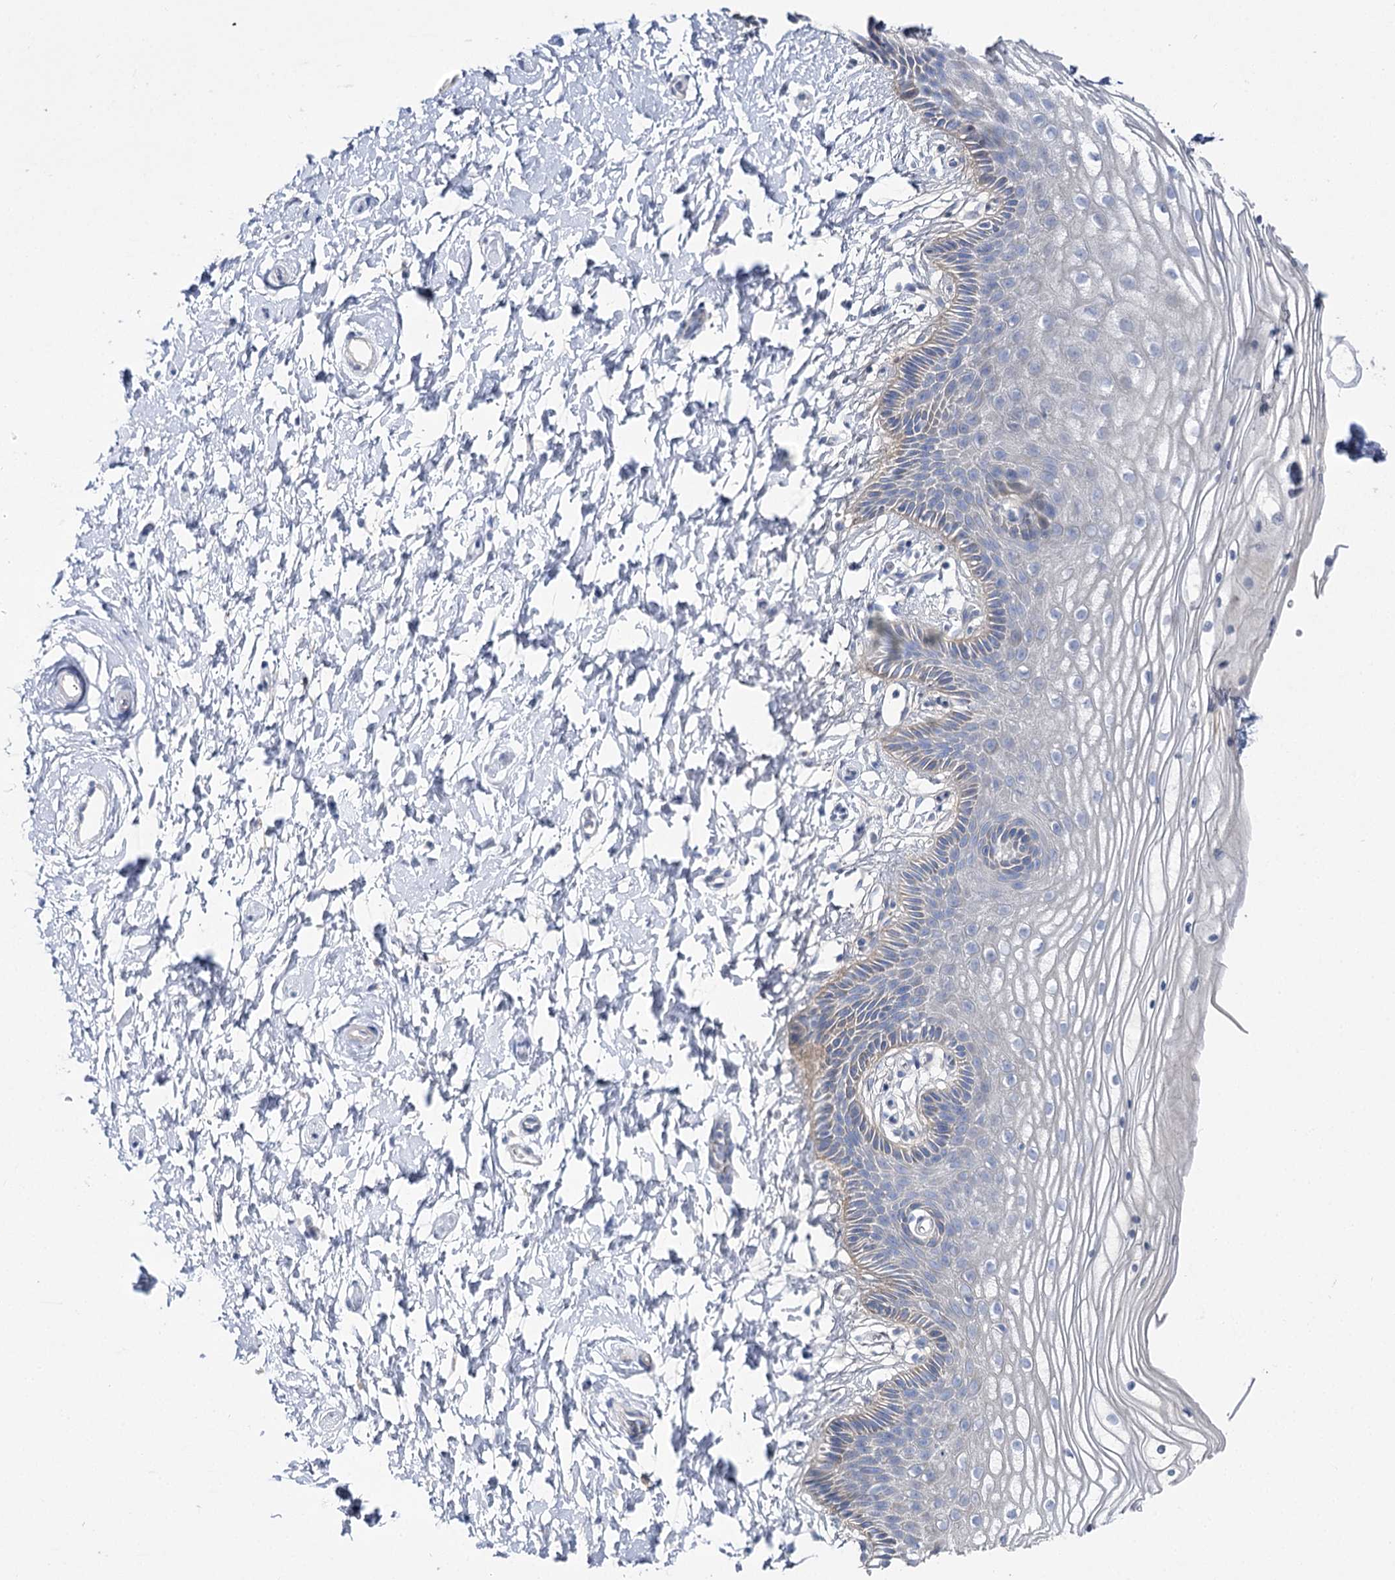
{"staining": {"intensity": "weak", "quantity": "<25%", "location": "cytoplasmic/membranous"}, "tissue": "vagina", "cell_type": "Squamous epithelial cells", "image_type": "normal", "snomed": [{"axis": "morphology", "description": "Normal tissue, NOS"}, {"axis": "topography", "description": "Vagina"}, {"axis": "topography", "description": "Cervix"}], "caption": "The micrograph shows no significant positivity in squamous epithelial cells of vagina. (Brightfield microscopy of DAB IHC at high magnification).", "gene": "NRAP", "patient": {"sex": "female", "age": 40}}